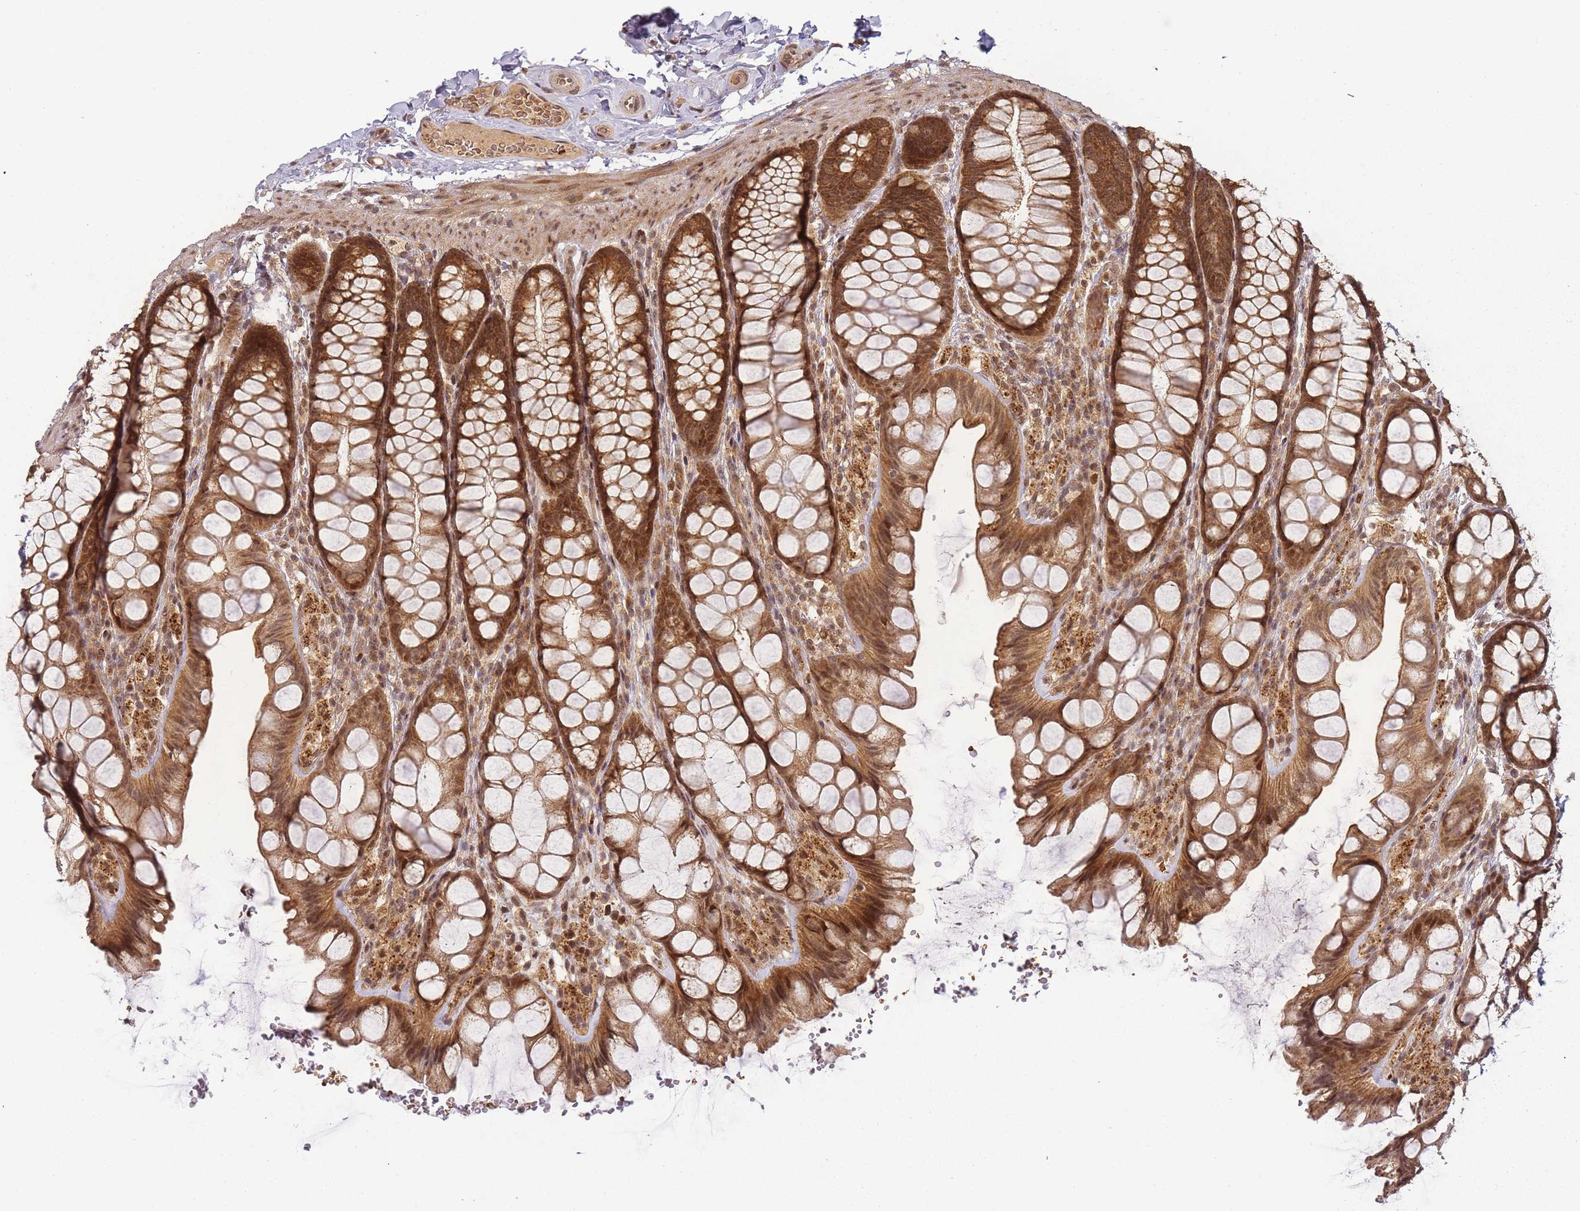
{"staining": {"intensity": "moderate", "quantity": ">75%", "location": "cytoplasmic/membranous,nuclear"}, "tissue": "colon", "cell_type": "Endothelial cells", "image_type": "normal", "snomed": [{"axis": "morphology", "description": "Normal tissue, NOS"}, {"axis": "topography", "description": "Colon"}], "caption": "Protein staining of normal colon displays moderate cytoplasmic/membranous,nuclear expression in approximately >75% of endothelial cells.", "gene": "ZNF497", "patient": {"sex": "male", "age": 47}}